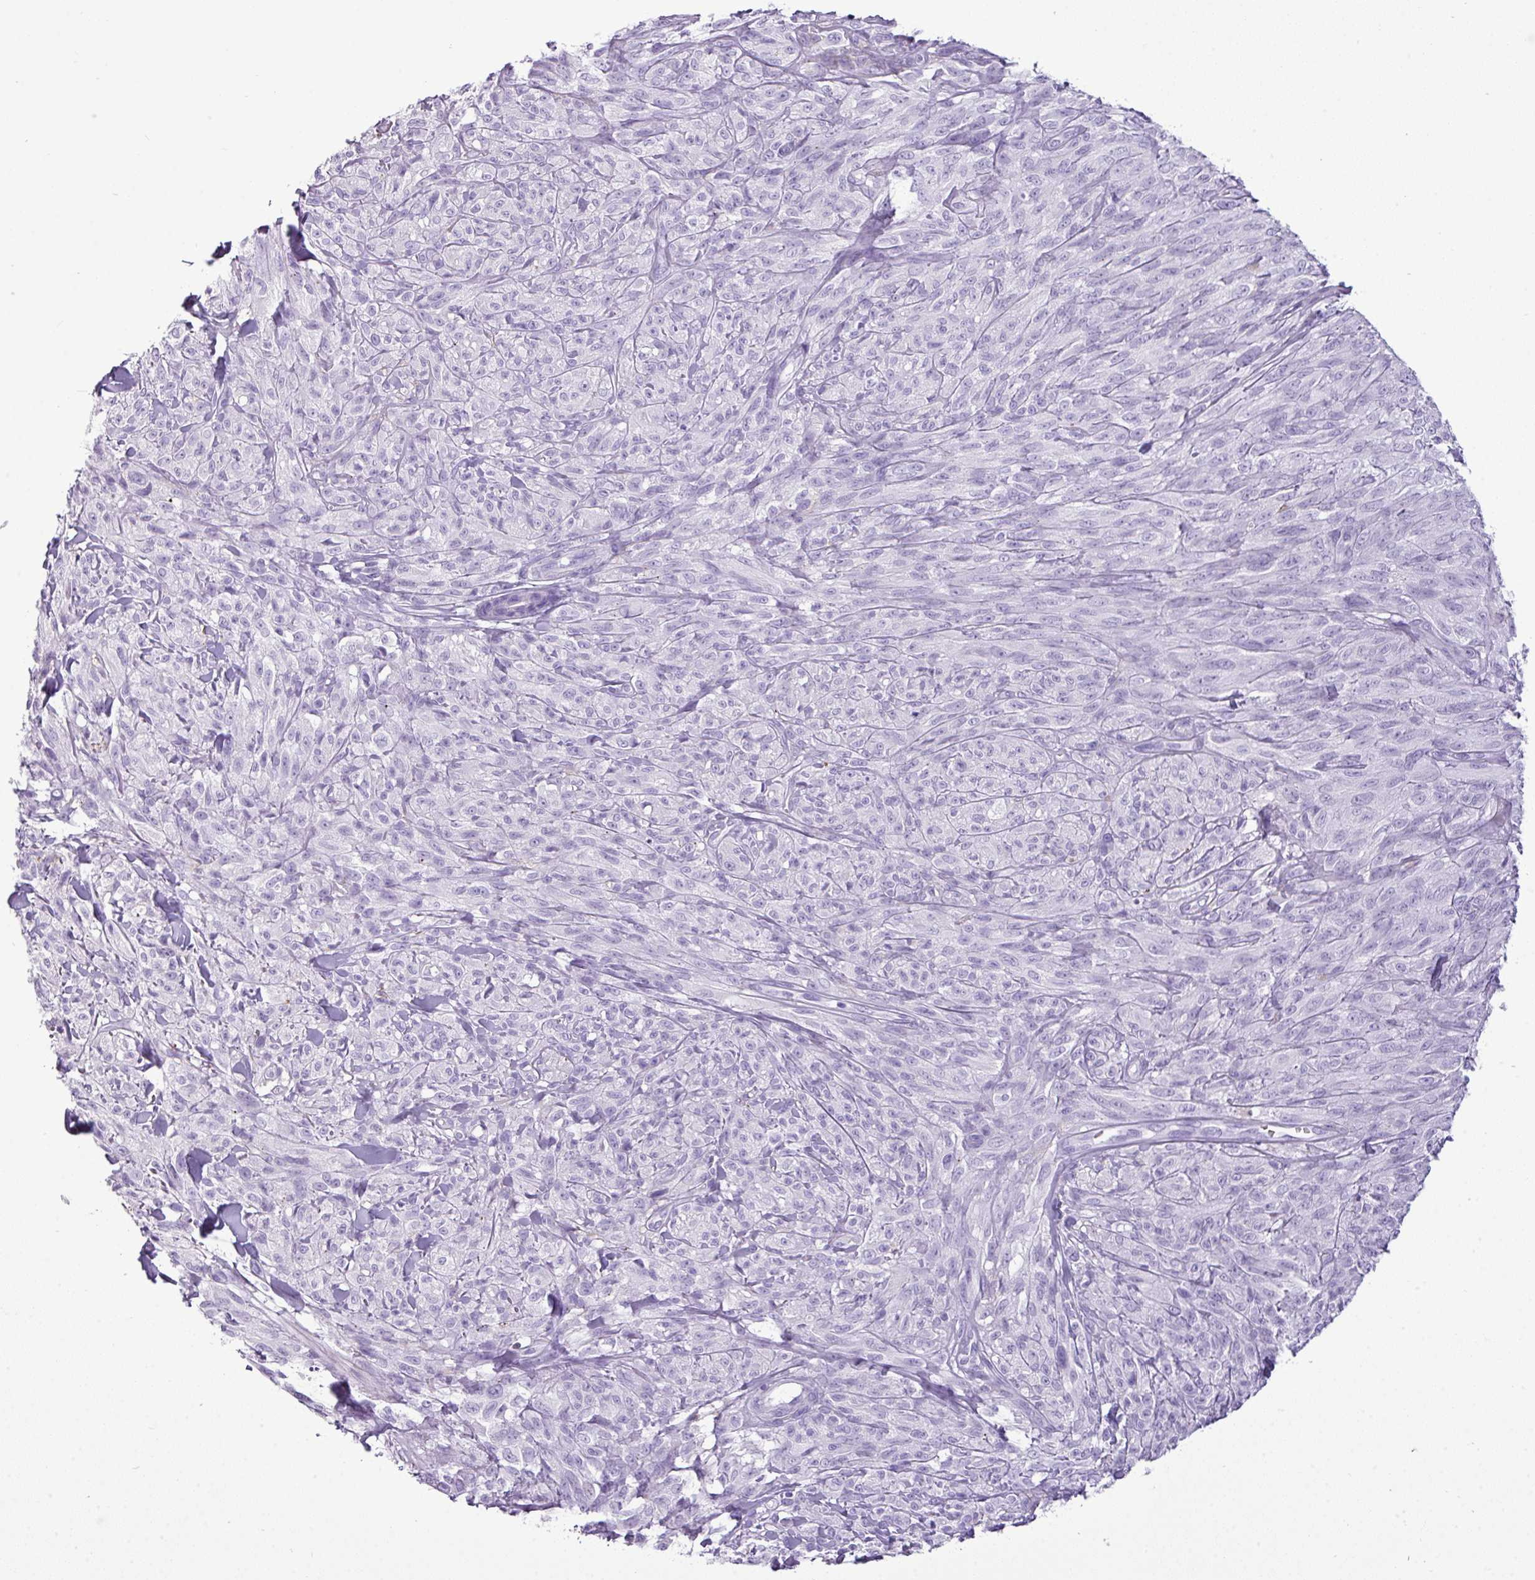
{"staining": {"intensity": "negative", "quantity": "none", "location": "none"}, "tissue": "melanoma", "cell_type": "Tumor cells", "image_type": "cancer", "snomed": [{"axis": "morphology", "description": "Malignant melanoma, NOS"}, {"axis": "topography", "description": "Skin of upper arm"}], "caption": "Photomicrograph shows no significant protein expression in tumor cells of melanoma. (DAB immunohistochemistry (IHC), high magnification).", "gene": "RBMXL2", "patient": {"sex": "female", "age": 65}}